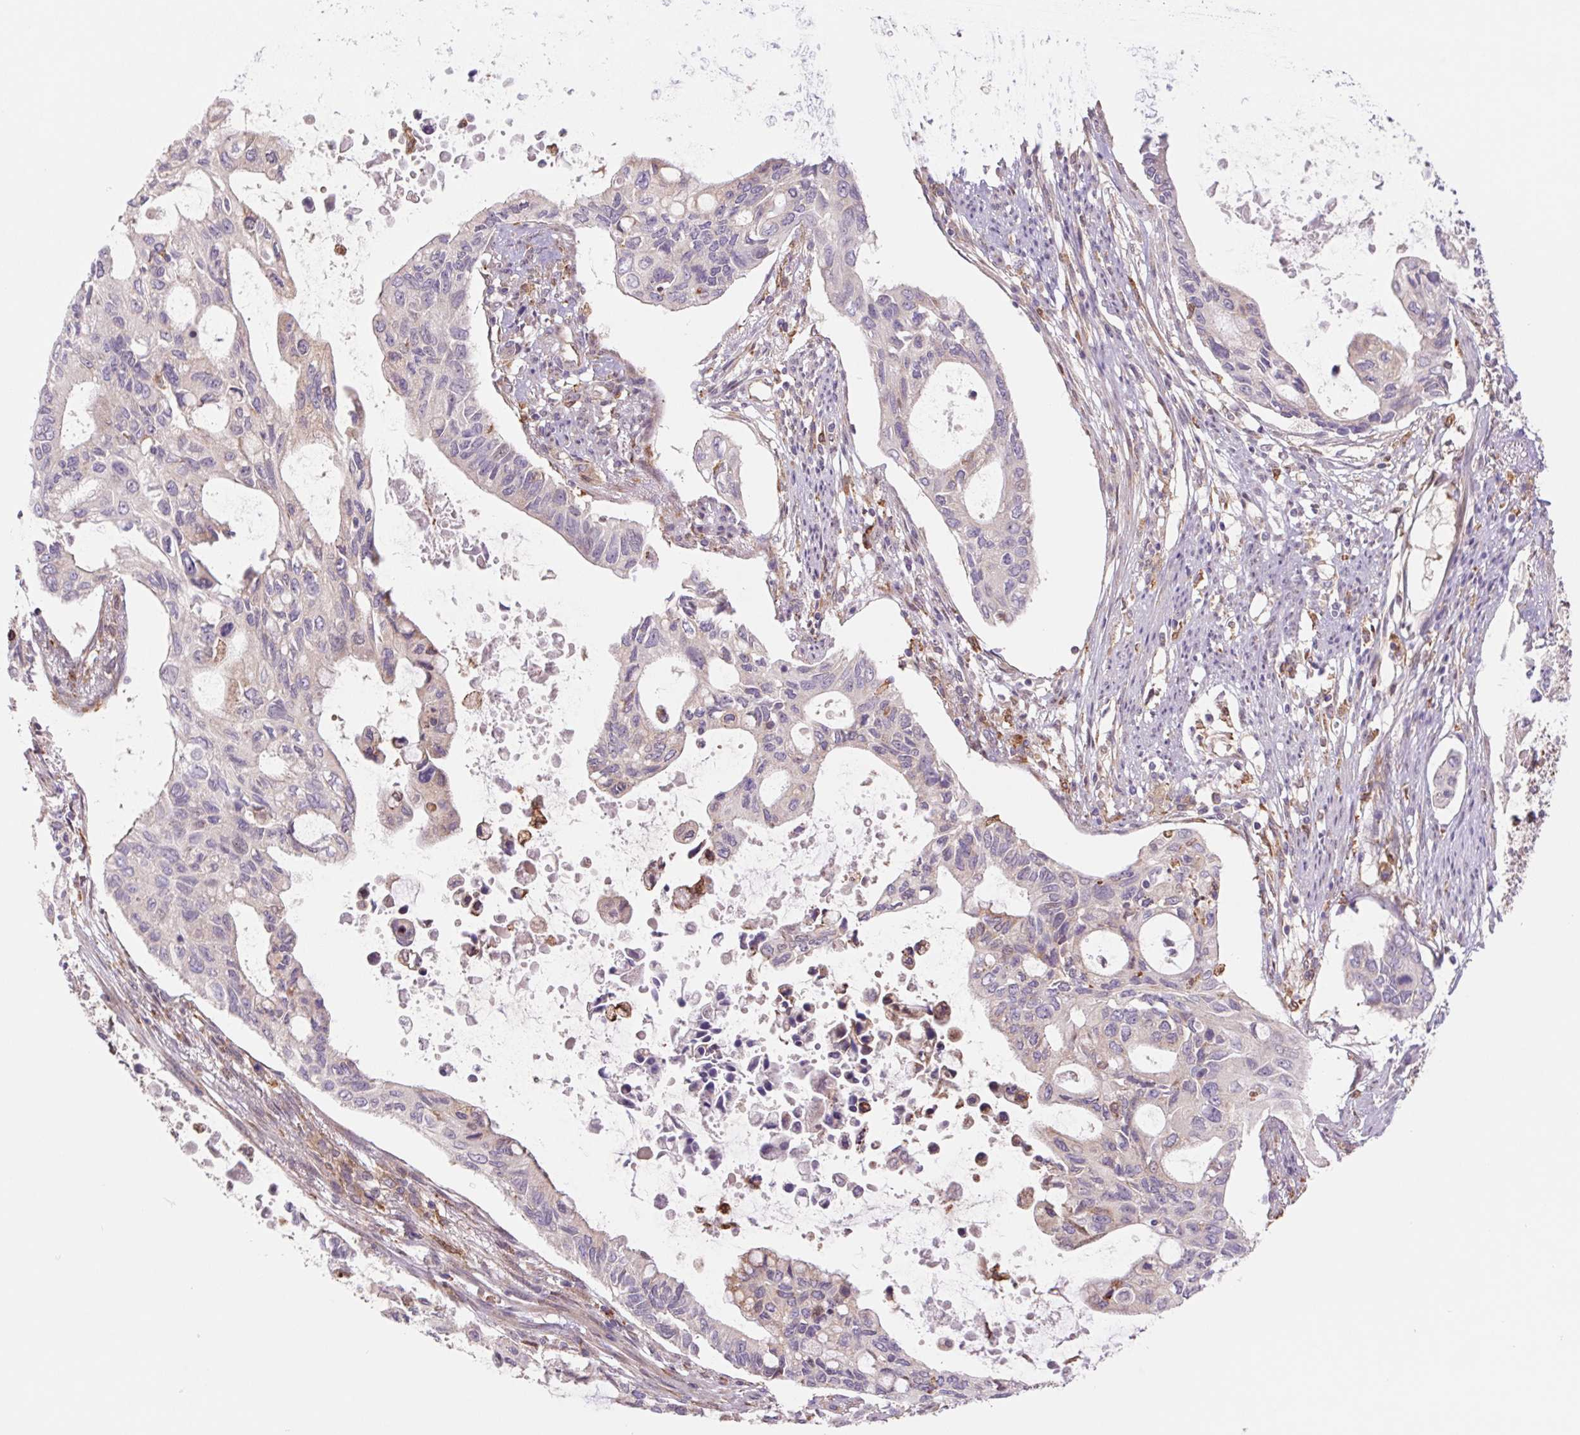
{"staining": {"intensity": "negative", "quantity": "none", "location": "none"}, "tissue": "pancreatic cancer", "cell_type": "Tumor cells", "image_type": "cancer", "snomed": [{"axis": "morphology", "description": "Adenocarcinoma, NOS"}, {"axis": "topography", "description": "Pancreas"}], "caption": "This photomicrograph is of pancreatic adenocarcinoma stained with immunohistochemistry to label a protein in brown with the nuclei are counter-stained blue. There is no positivity in tumor cells.", "gene": "KLHL20", "patient": {"sex": "female", "age": 63}}